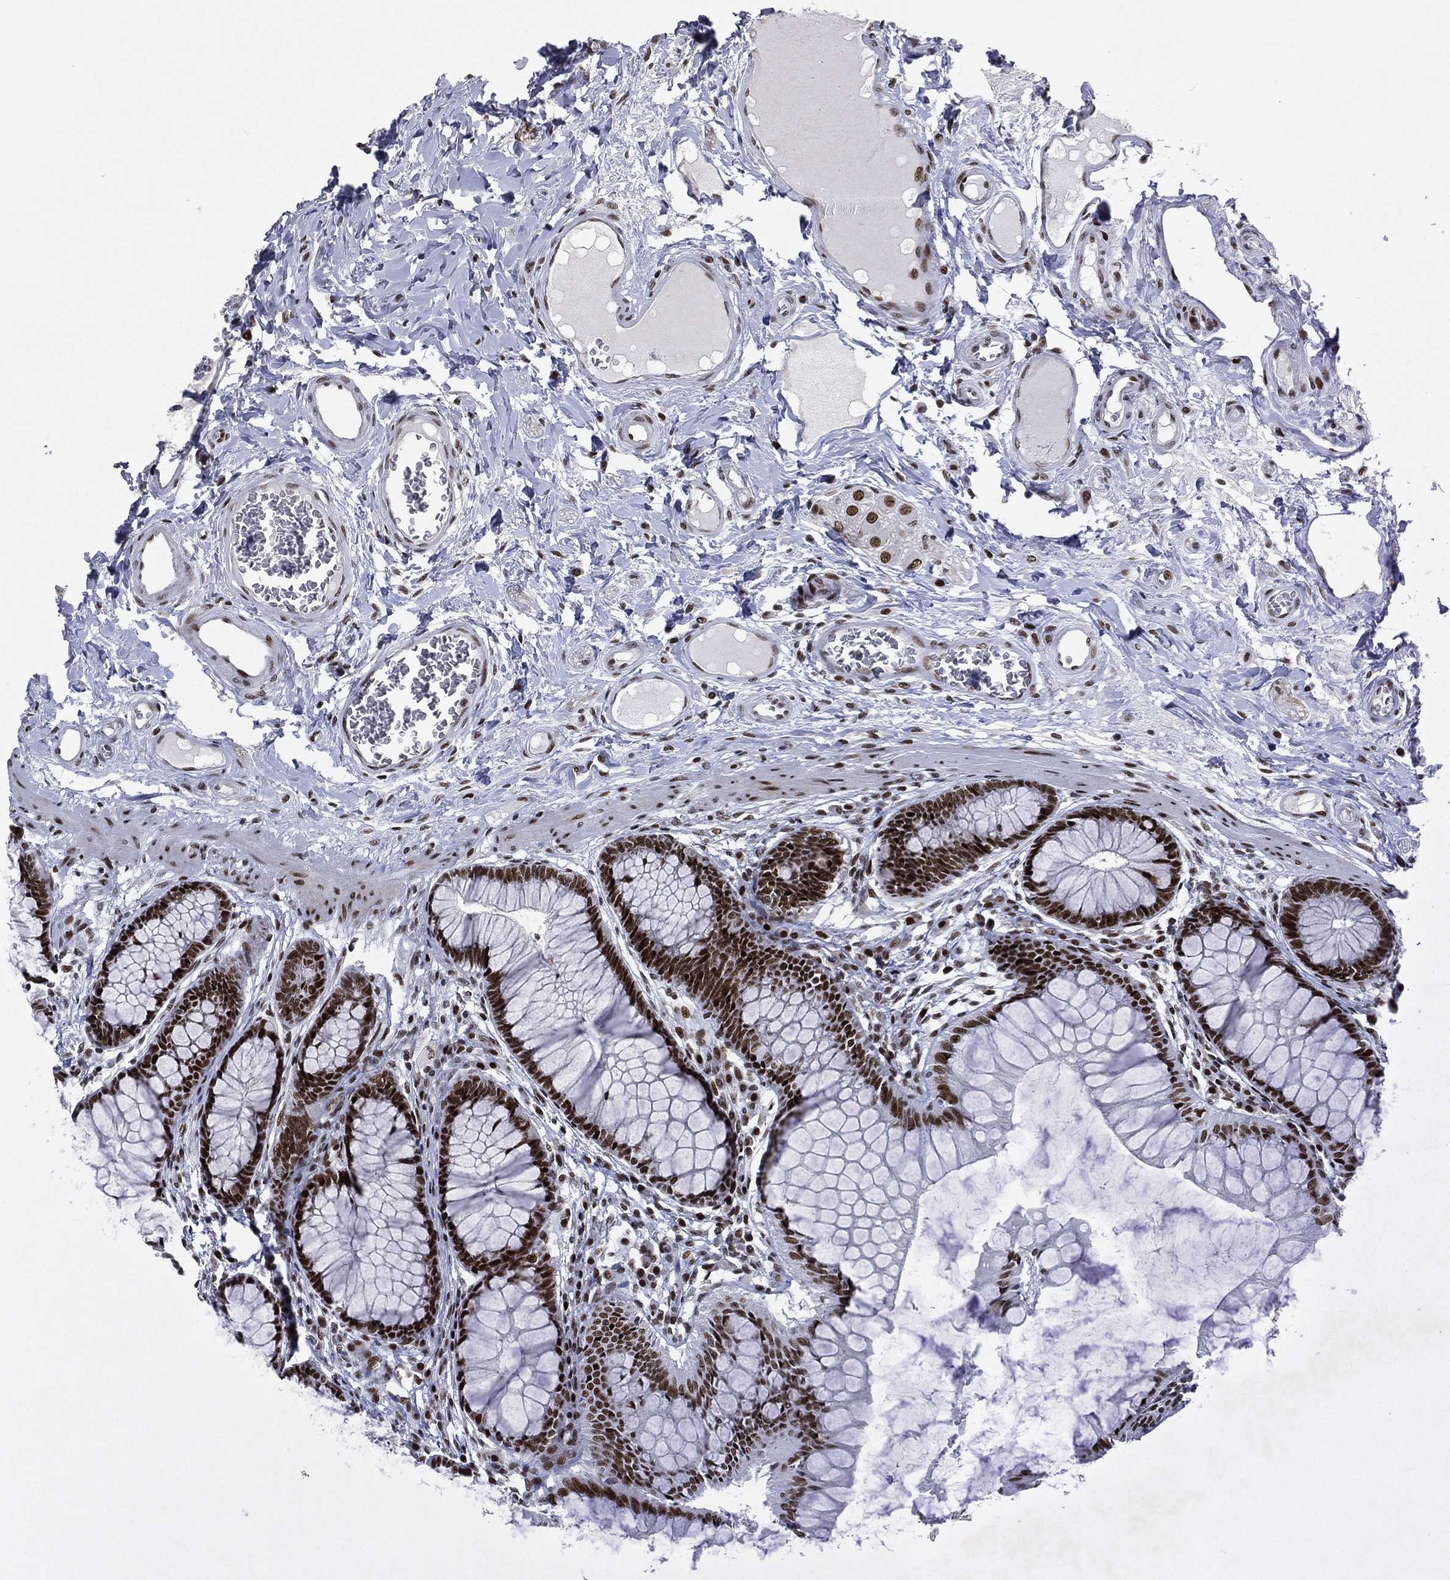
{"staining": {"intensity": "strong", "quantity": "<25%", "location": "nuclear"}, "tissue": "colon", "cell_type": "Endothelial cells", "image_type": "normal", "snomed": [{"axis": "morphology", "description": "Normal tissue, NOS"}, {"axis": "topography", "description": "Colon"}], "caption": "IHC of normal human colon displays medium levels of strong nuclear staining in about <25% of endothelial cells.", "gene": "RTF1", "patient": {"sex": "female", "age": 65}}